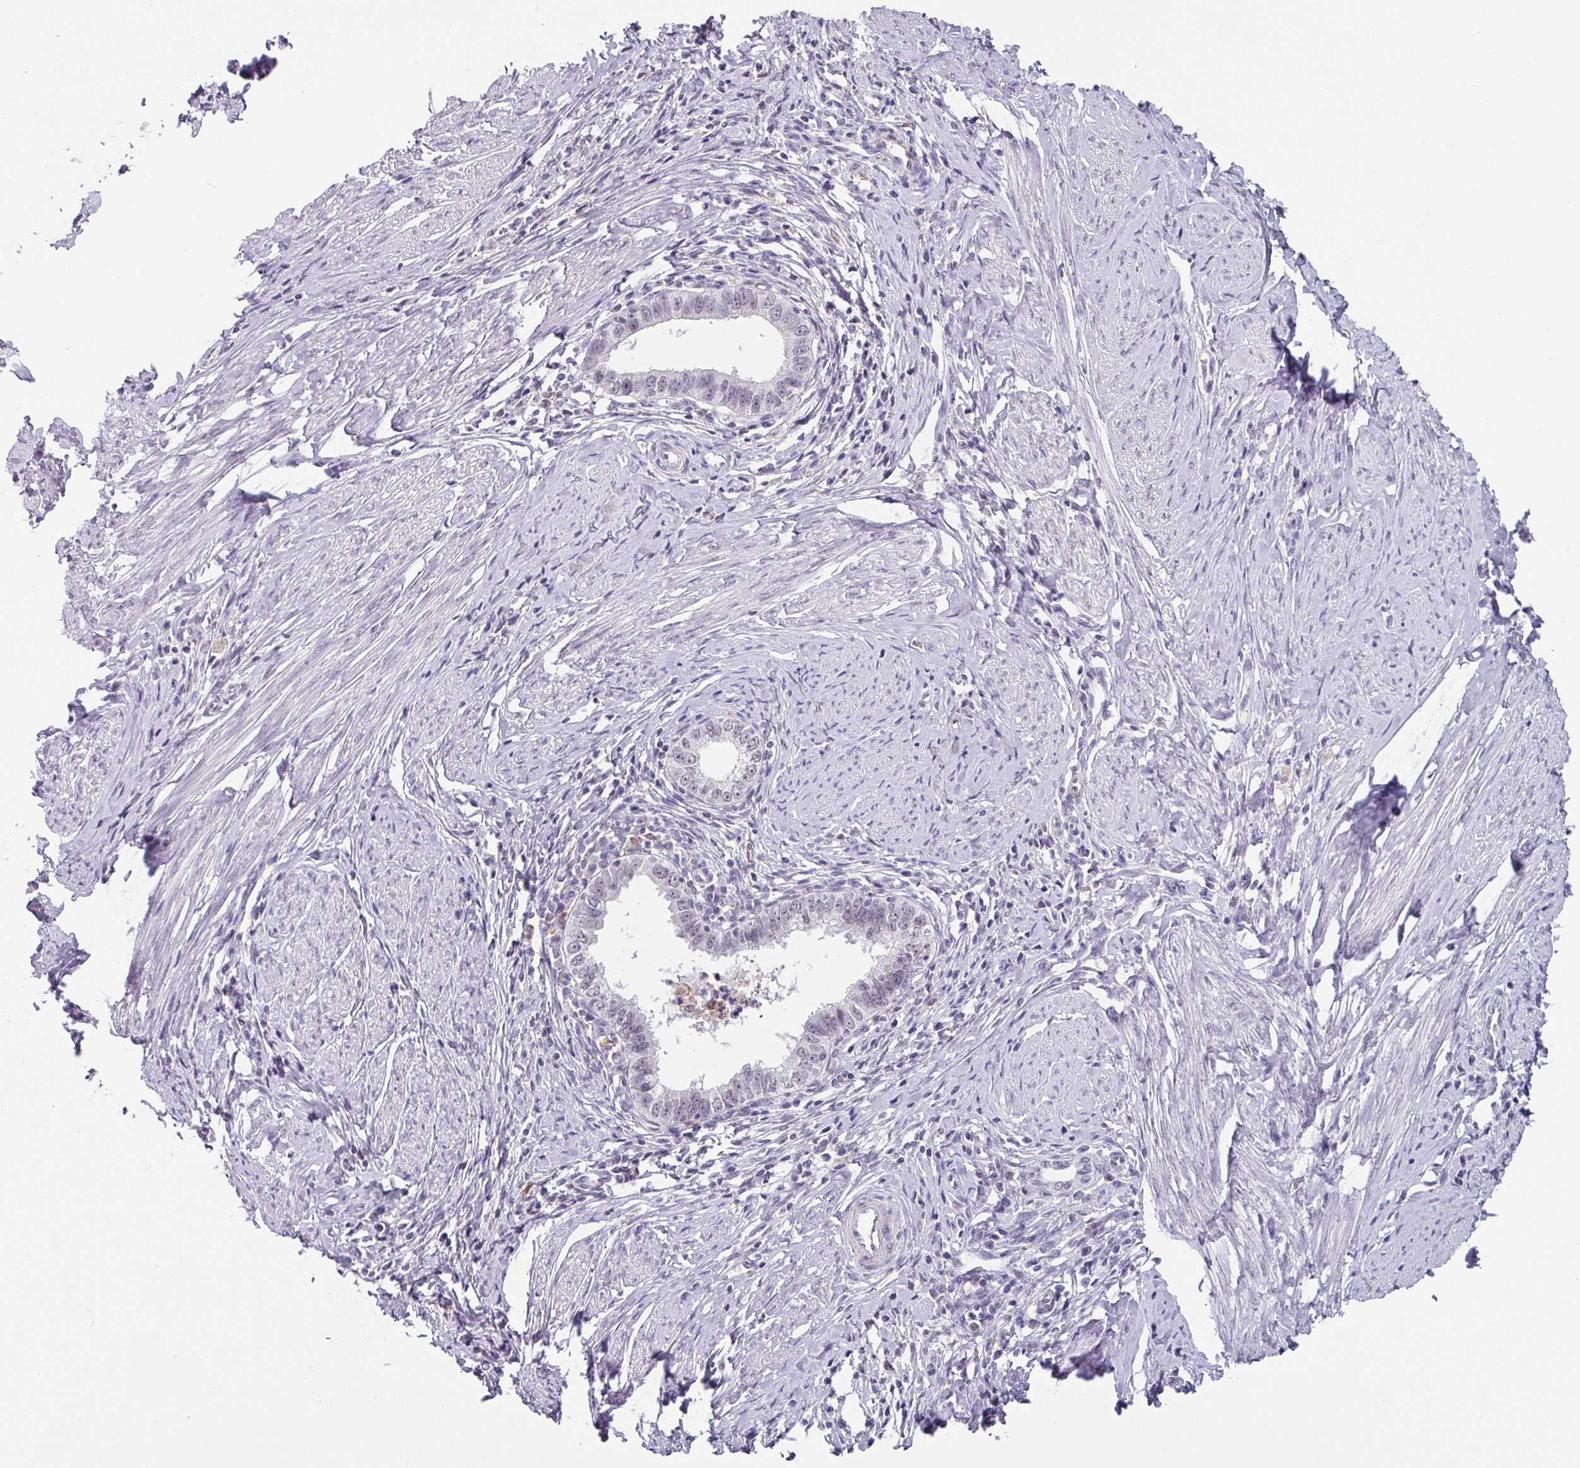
{"staining": {"intensity": "negative", "quantity": "none", "location": "none"}, "tissue": "cervical cancer", "cell_type": "Tumor cells", "image_type": "cancer", "snomed": [{"axis": "morphology", "description": "Adenocarcinoma, NOS"}, {"axis": "topography", "description": "Cervix"}], "caption": "Cervical adenocarcinoma stained for a protein using immunohistochemistry exhibits no staining tumor cells.", "gene": "C1QB", "patient": {"sex": "female", "age": 36}}